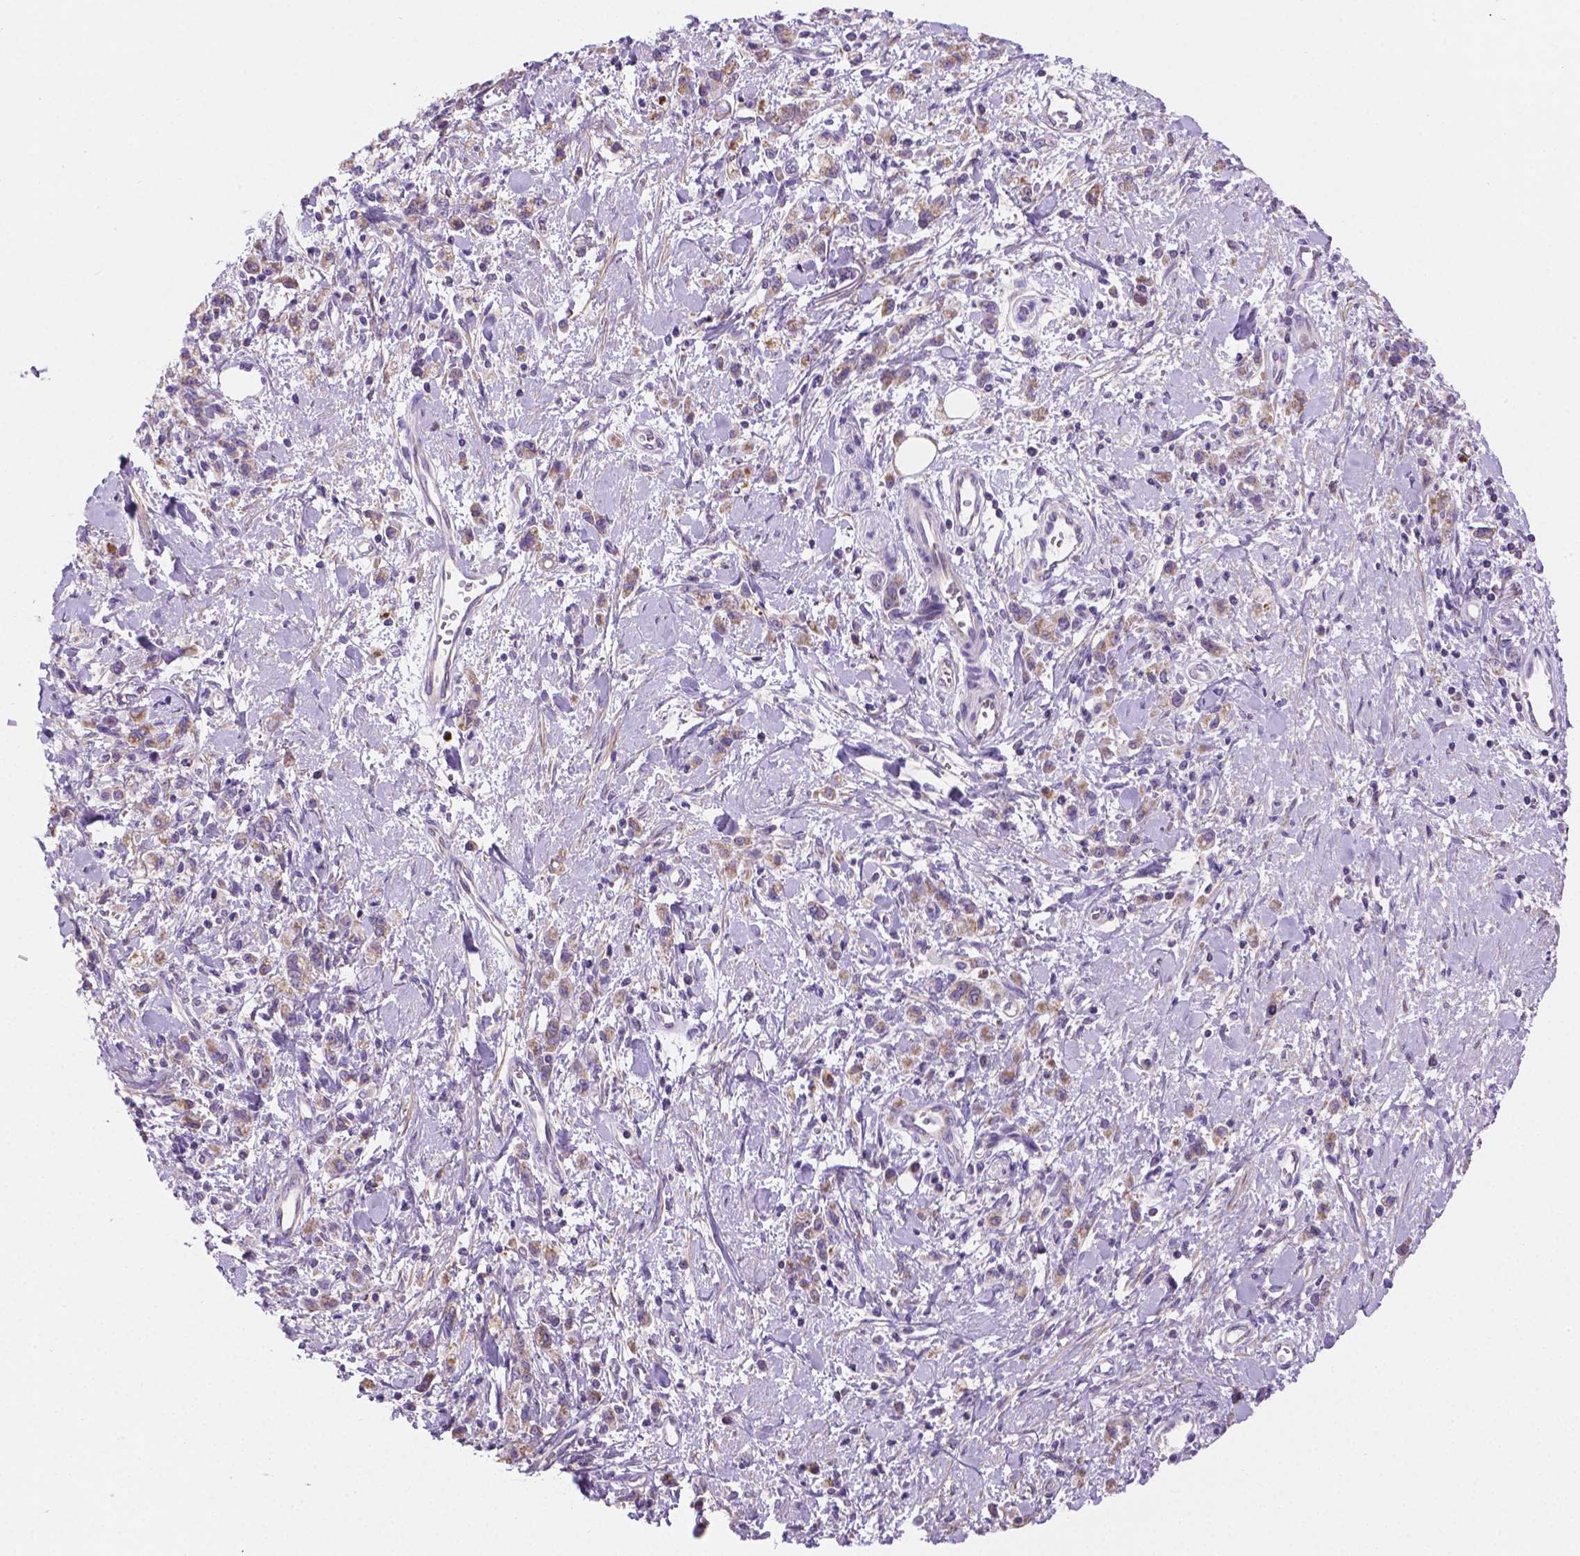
{"staining": {"intensity": "negative", "quantity": "none", "location": "none"}, "tissue": "stomach cancer", "cell_type": "Tumor cells", "image_type": "cancer", "snomed": [{"axis": "morphology", "description": "Adenocarcinoma, NOS"}, {"axis": "topography", "description": "Stomach"}], "caption": "DAB (3,3'-diaminobenzidine) immunohistochemical staining of human stomach adenocarcinoma displays no significant staining in tumor cells.", "gene": "CSPG5", "patient": {"sex": "male", "age": 77}}